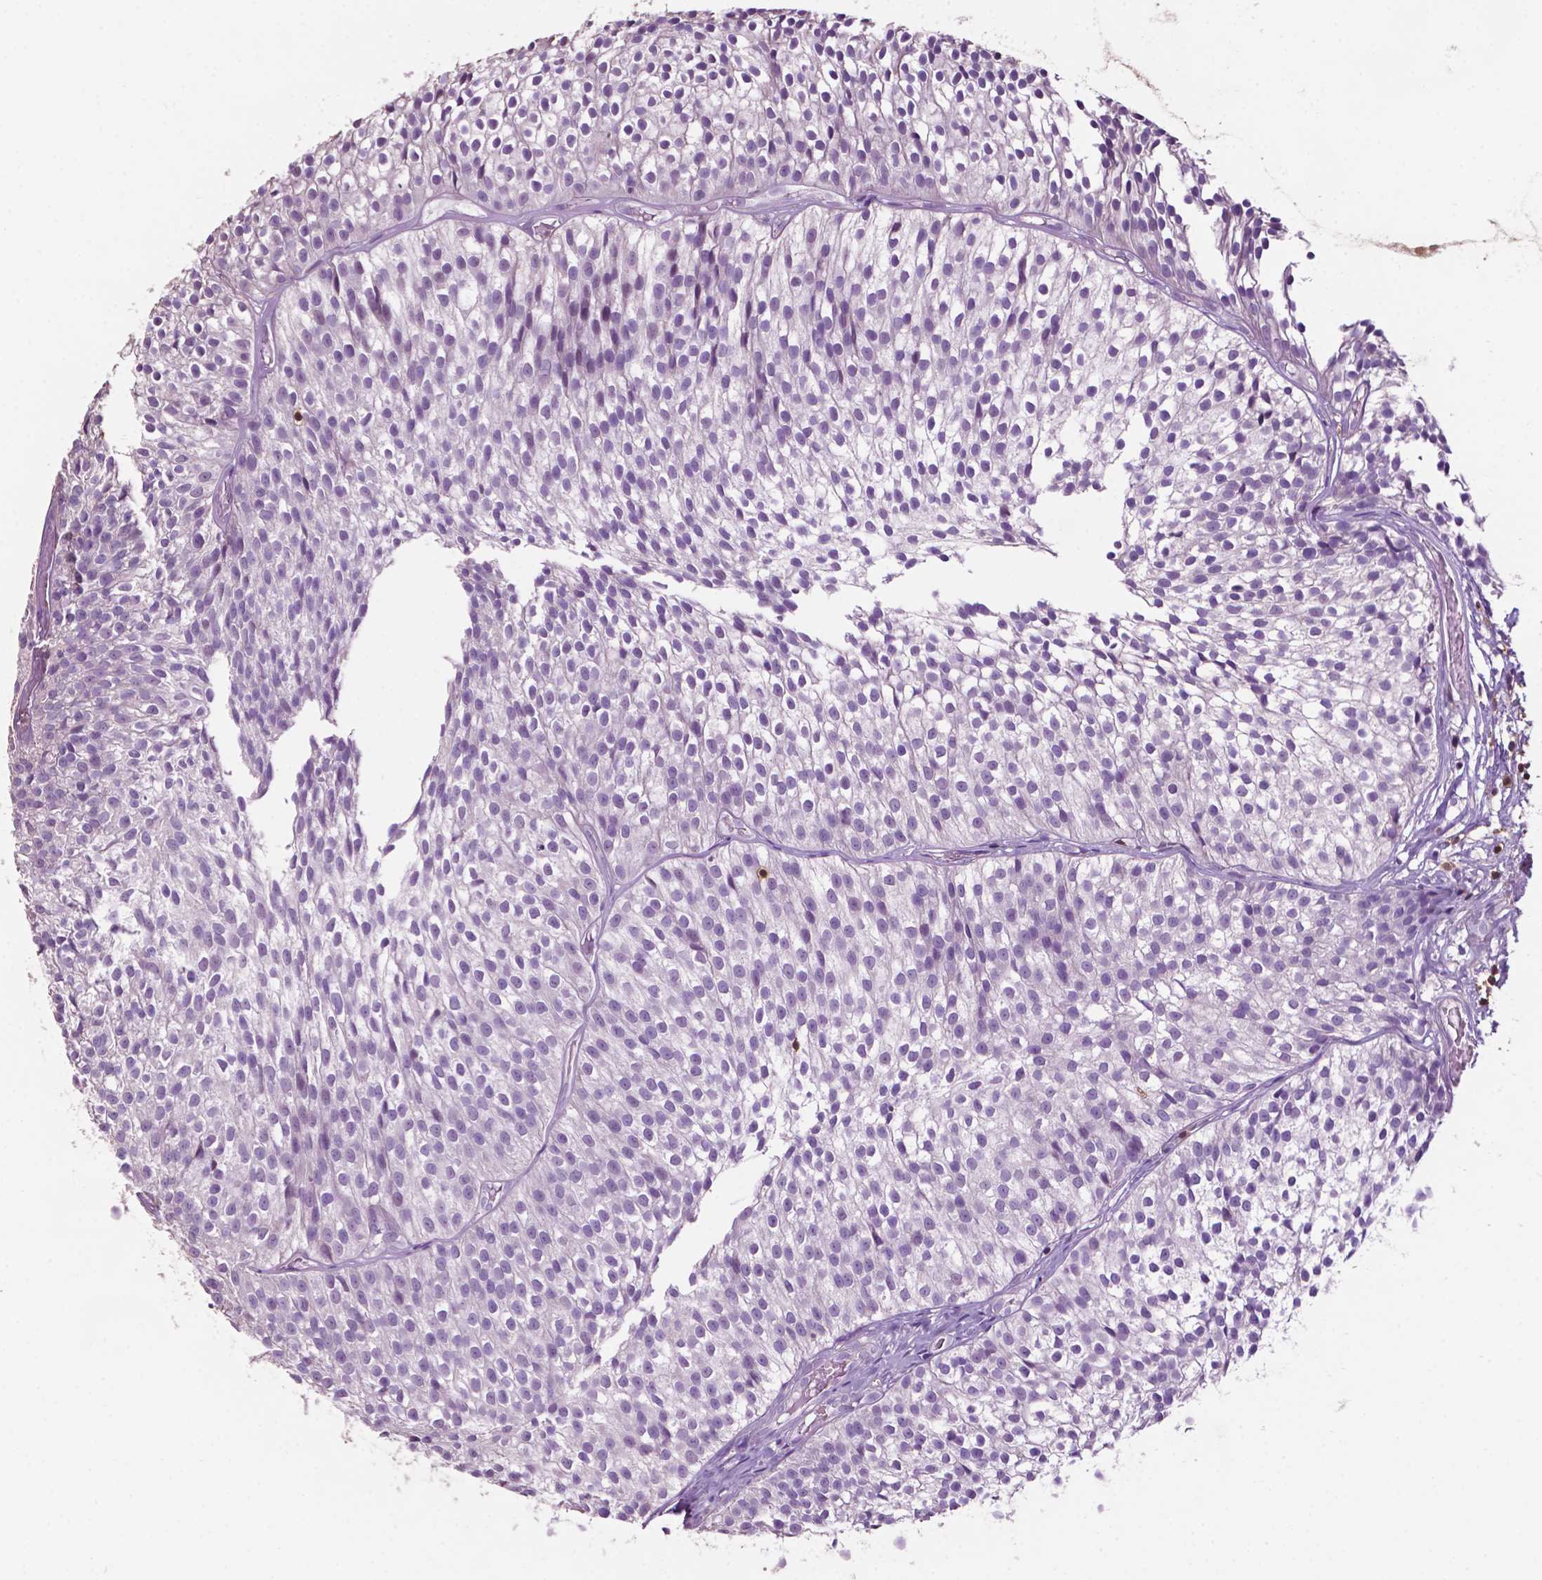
{"staining": {"intensity": "negative", "quantity": "none", "location": "none"}, "tissue": "urothelial cancer", "cell_type": "Tumor cells", "image_type": "cancer", "snomed": [{"axis": "morphology", "description": "Urothelial carcinoma, Low grade"}, {"axis": "topography", "description": "Urinary bladder"}], "caption": "DAB (3,3'-diaminobenzidine) immunohistochemical staining of human urothelial carcinoma (low-grade) reveals no significant positivity in tumor cells.", "gene": "TBC1D10C", "patient": {"sex": "male", "age": 63}}